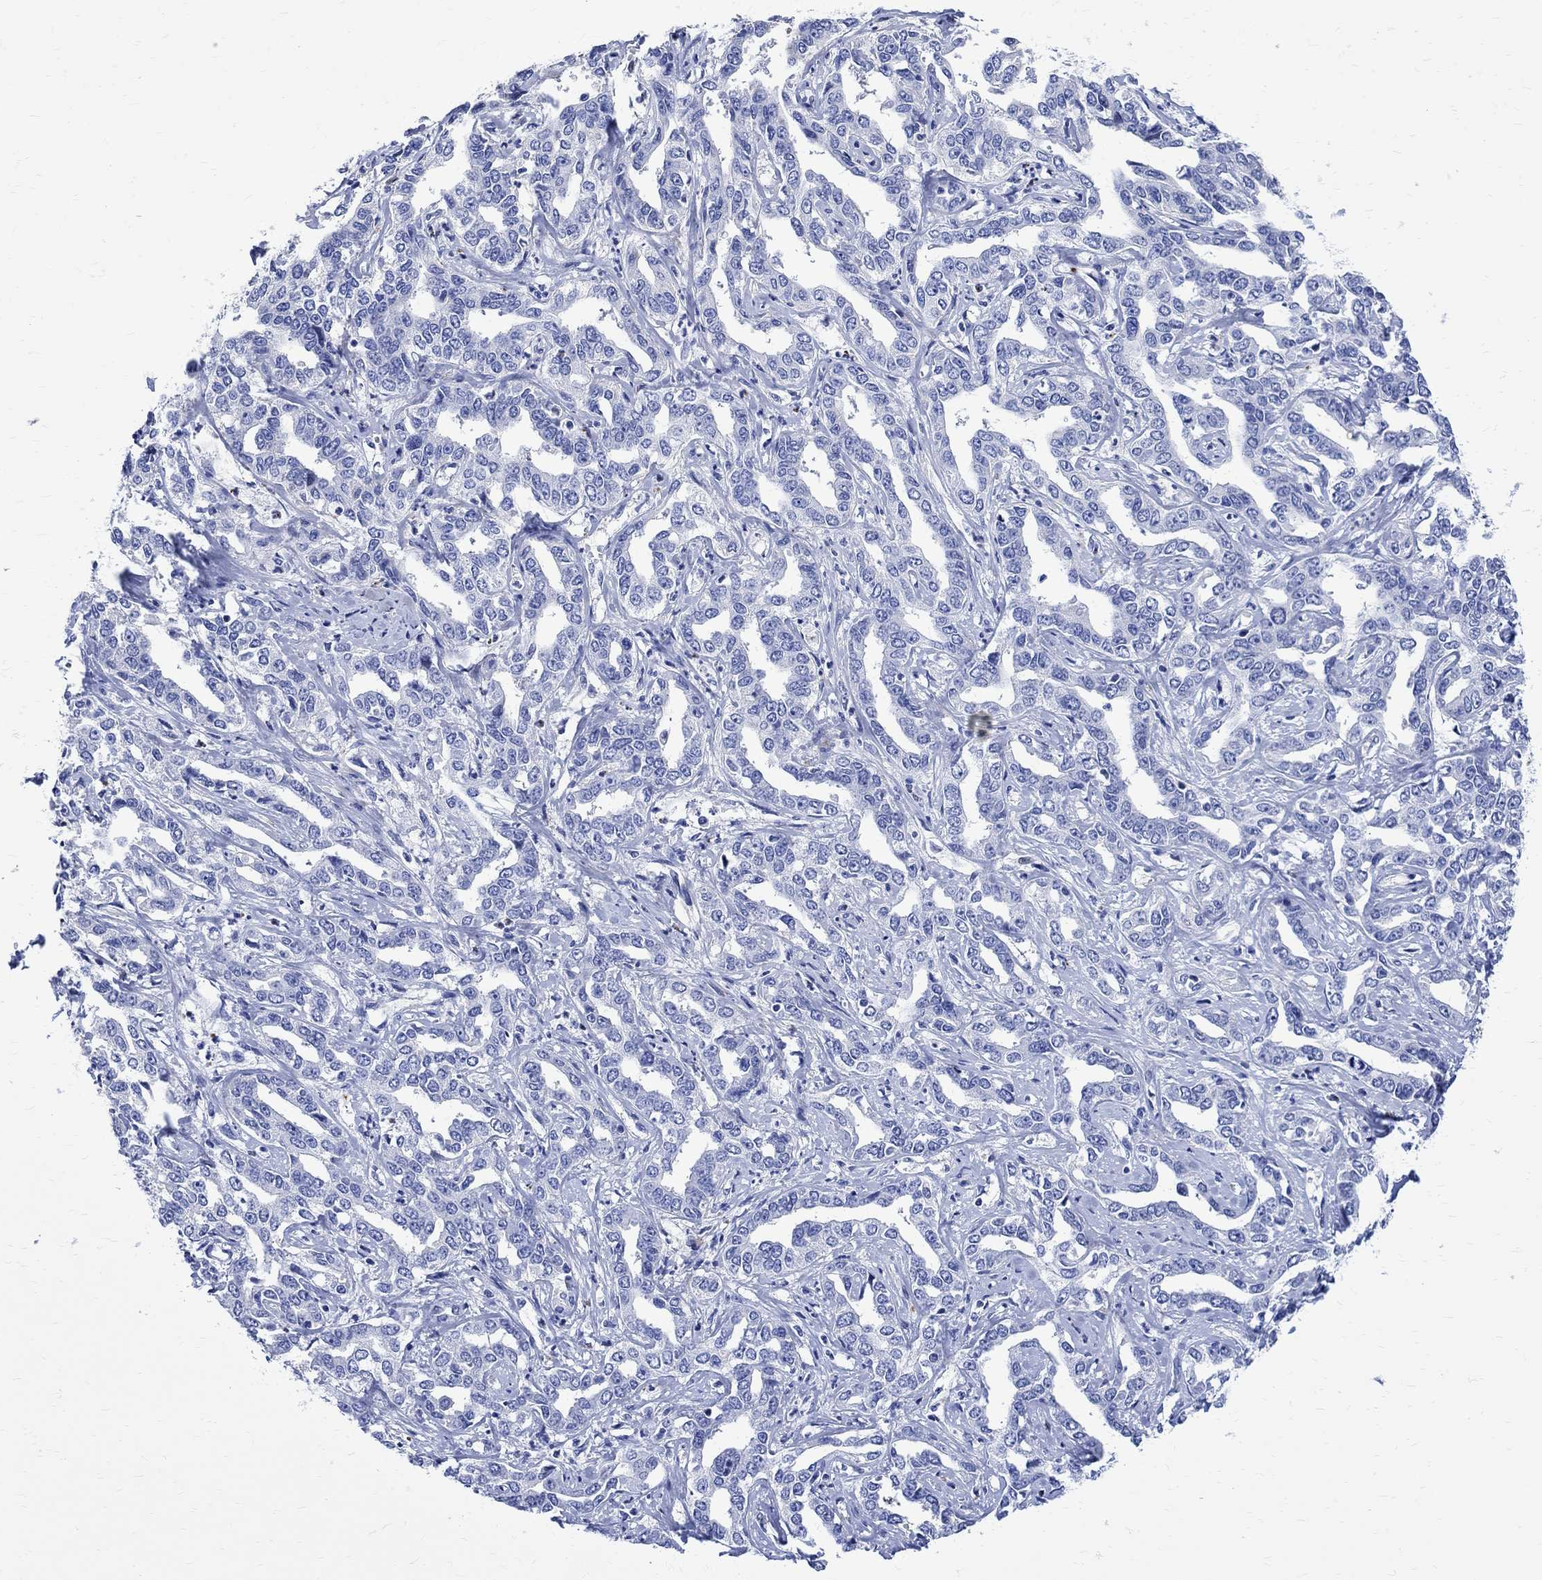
{"staining": {"intensity": "negative", "quantity": "none", "location": "none"}, "tissue": "liver cancer", "cell_type": "Tumor cells", "image_type": "cancer", "snomed": [{"axis": "morphology", "description": "Cholangiocarcinoma"}, {"axis": "topography", "description": "Liver"}], "caption": "Immunohistochemistry (IHC) of human liver cancer (cholangiocarcinoma) displays no positivity in tumor cells.", "gene": "PARVB", "patient": {"sex": "male", "age": 59}}